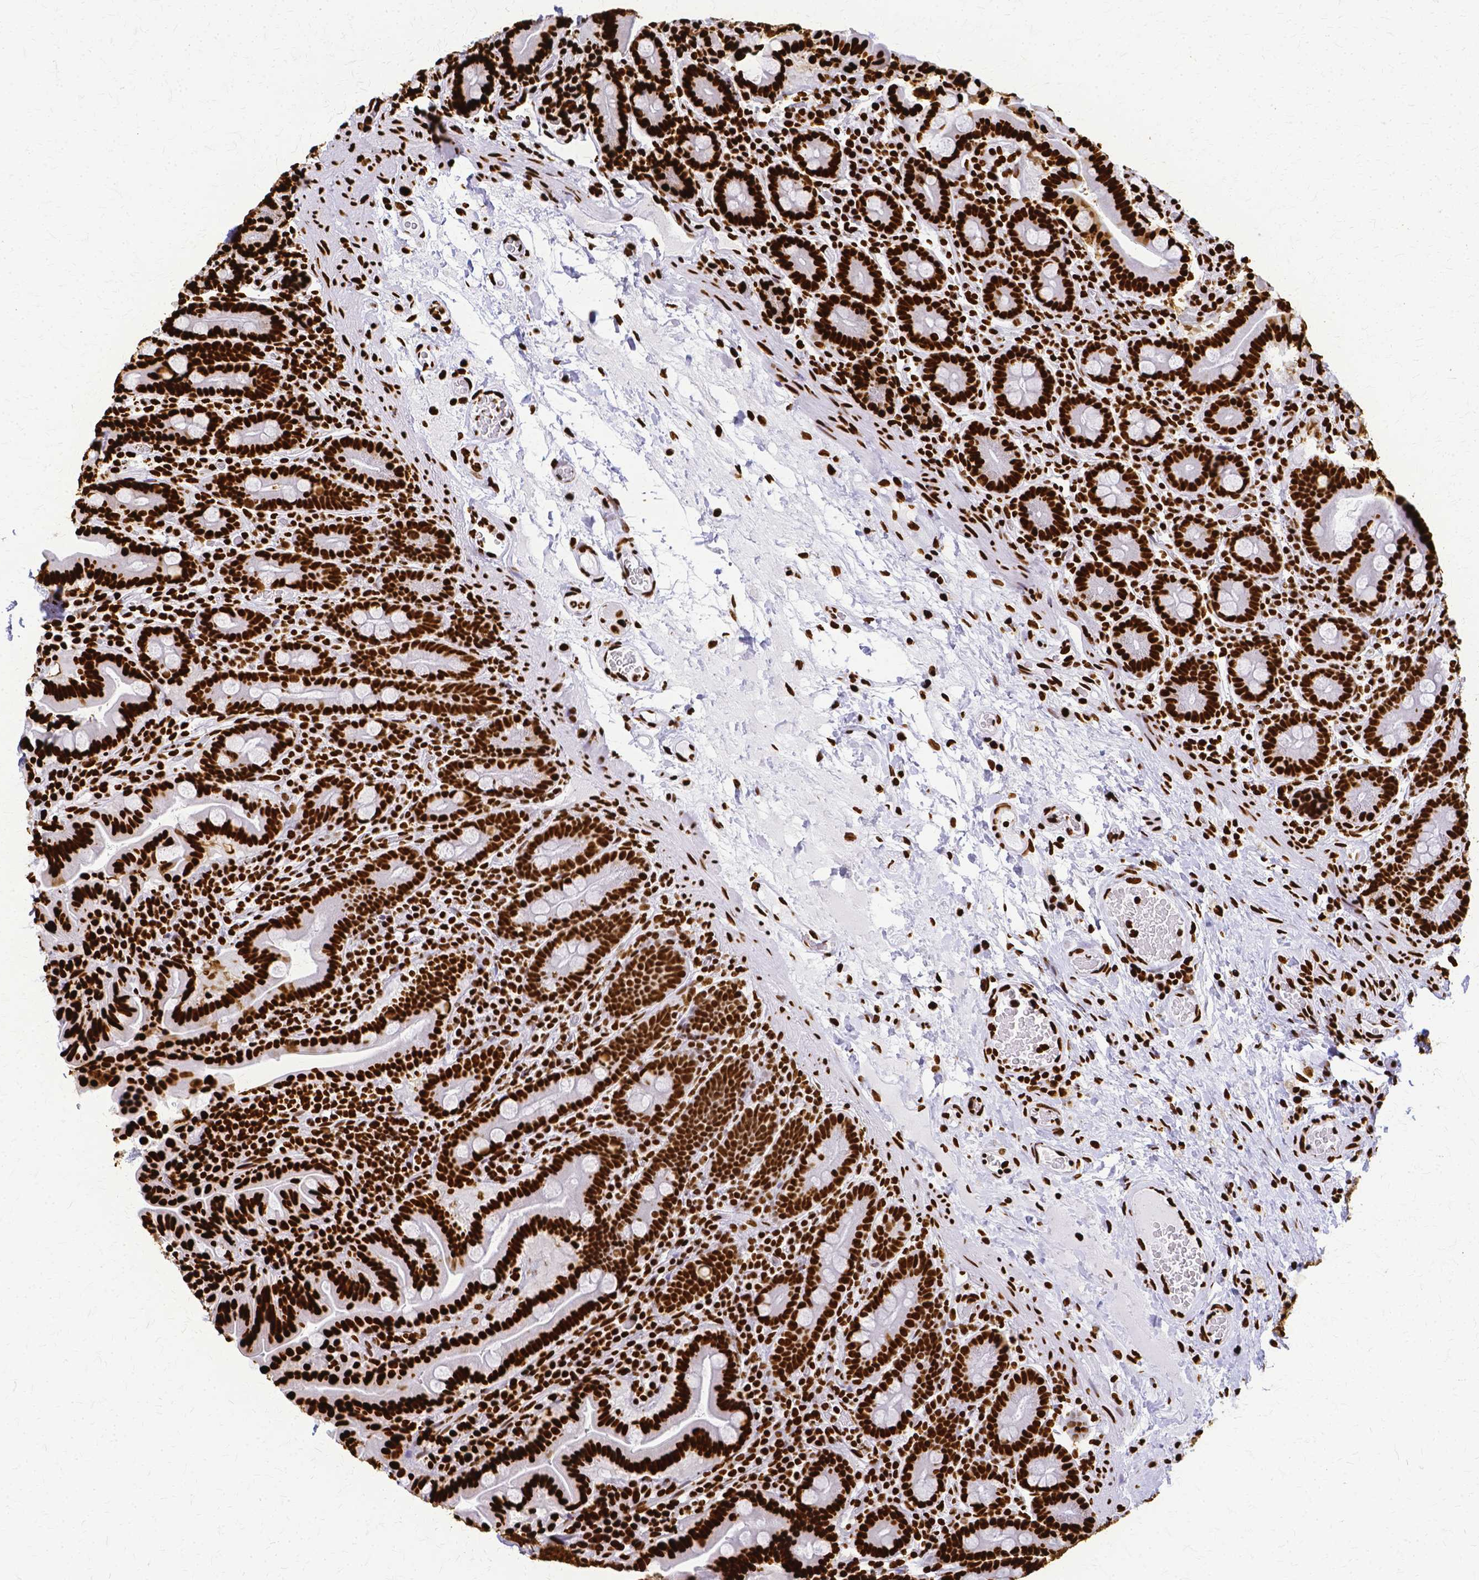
{"staining": {"intensity": "strong", "quantity": ">75%", "location": "nuclear"}, "tissue": "small intestine", "cell_type": "Glandular cells", "image_type": "normal", "snomed": [{"axis": "morphology", "description": "Normal tissue, NOS"}, {"axis": "topography", "description": "Small intestine"}], "caption": "Unremarkable small intestine demonstrates strong nuclear positivity in about >75% of glandular cells, visualized by immunohistochemistry. (brown staining indicates protein expression, while blue staining denotes nuclei).", "gene": "SFPQ", "patient": {"sex": "male", "age": 26}}